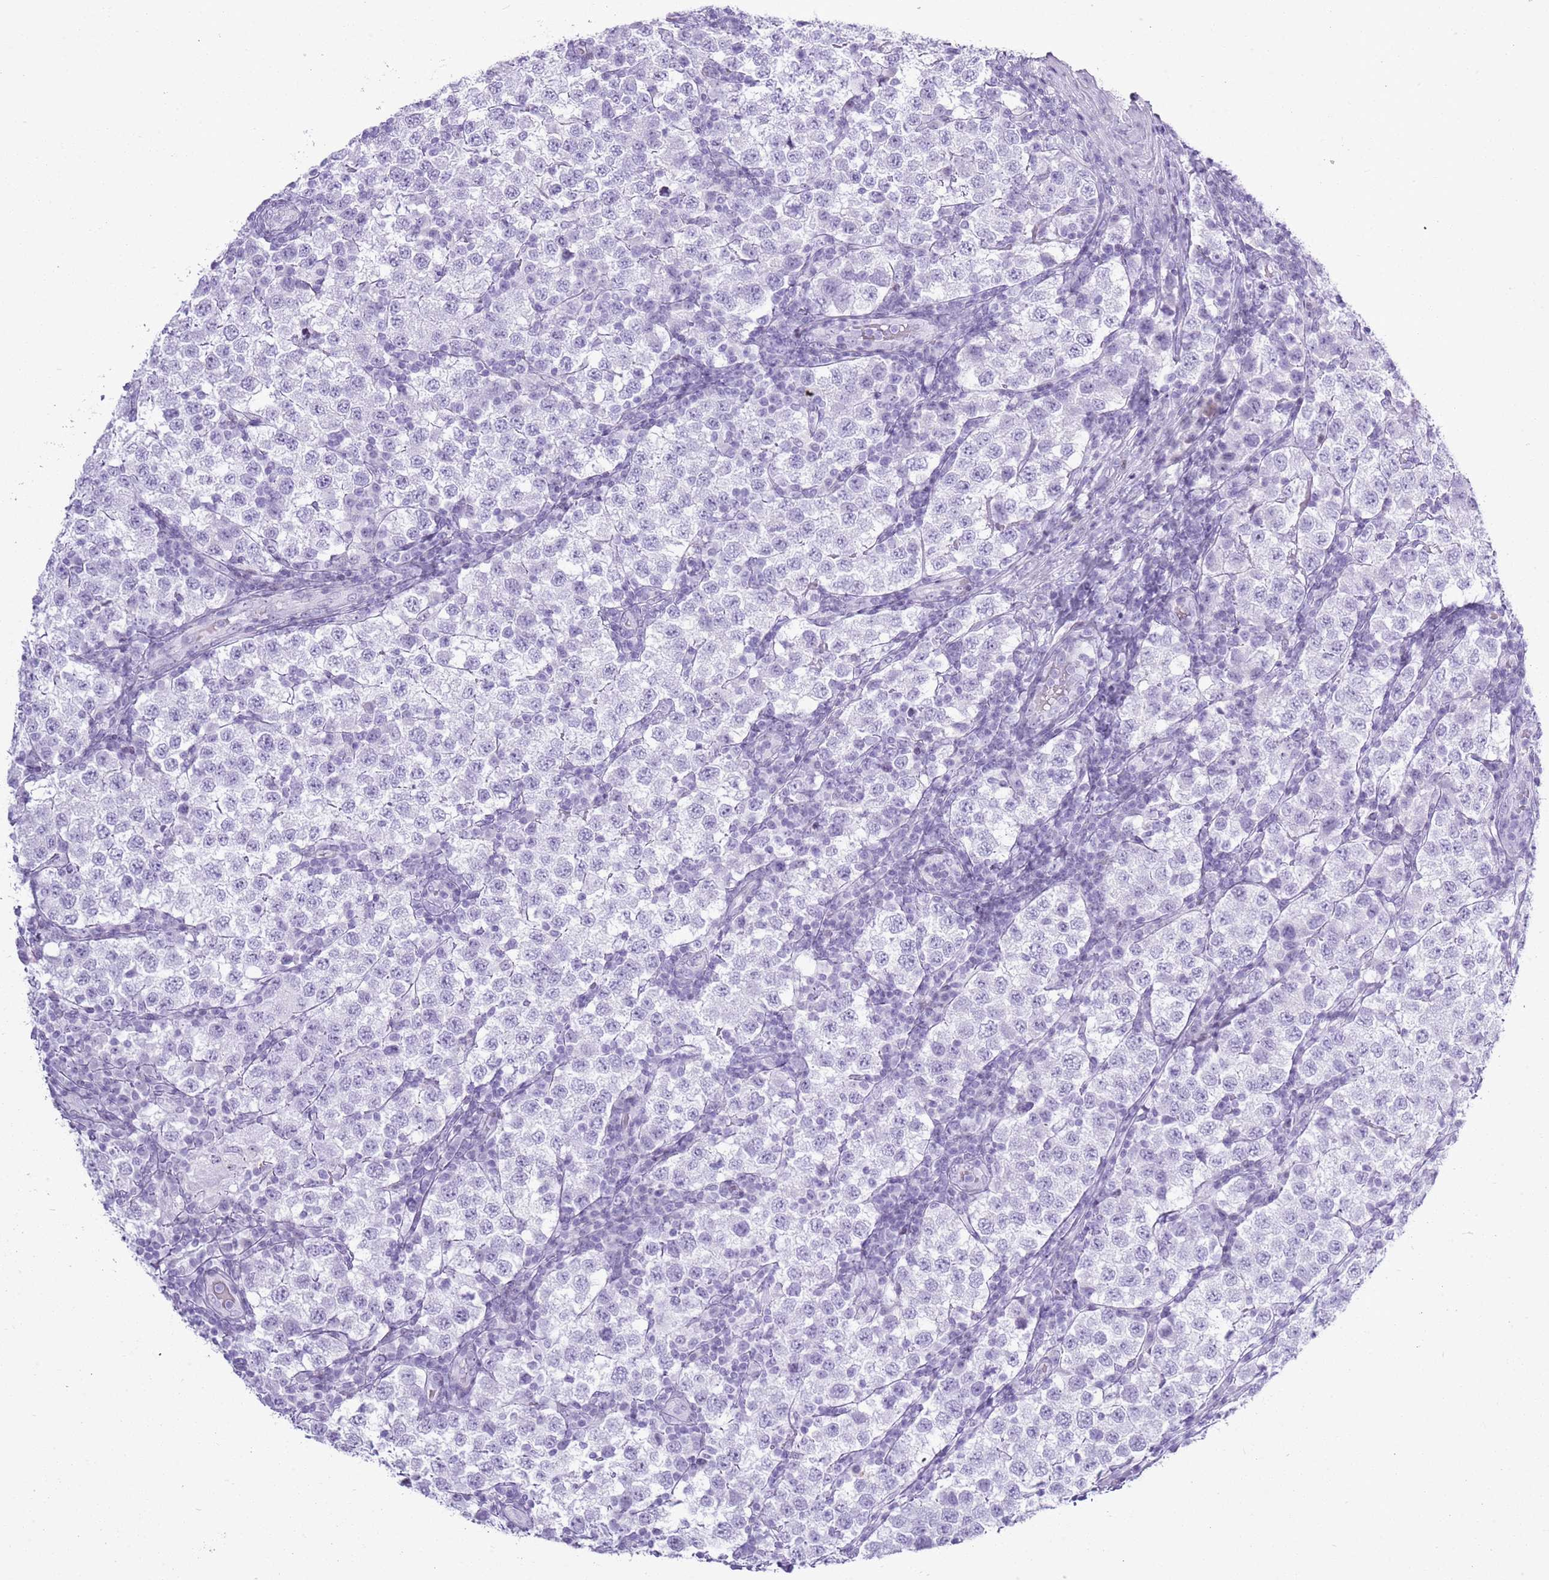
{"staining": {"intensity": "negative", "quantity": "none", "location": "none"}, "tissue": "testis cancer", "cell_type": "Tumor cells", "image_type": "cancer", "snomed": [{"axis": "morphology", "description": "Seminoma, NOS"}, {"axis": "topography", "description": "Testis"}], "caption": "Human testis cancer stained for a protein using immunohistochemistry exhibits no expression in tumor cells.", "gene": "ASIP", "patient": {"sex": "male", "age": 34}}